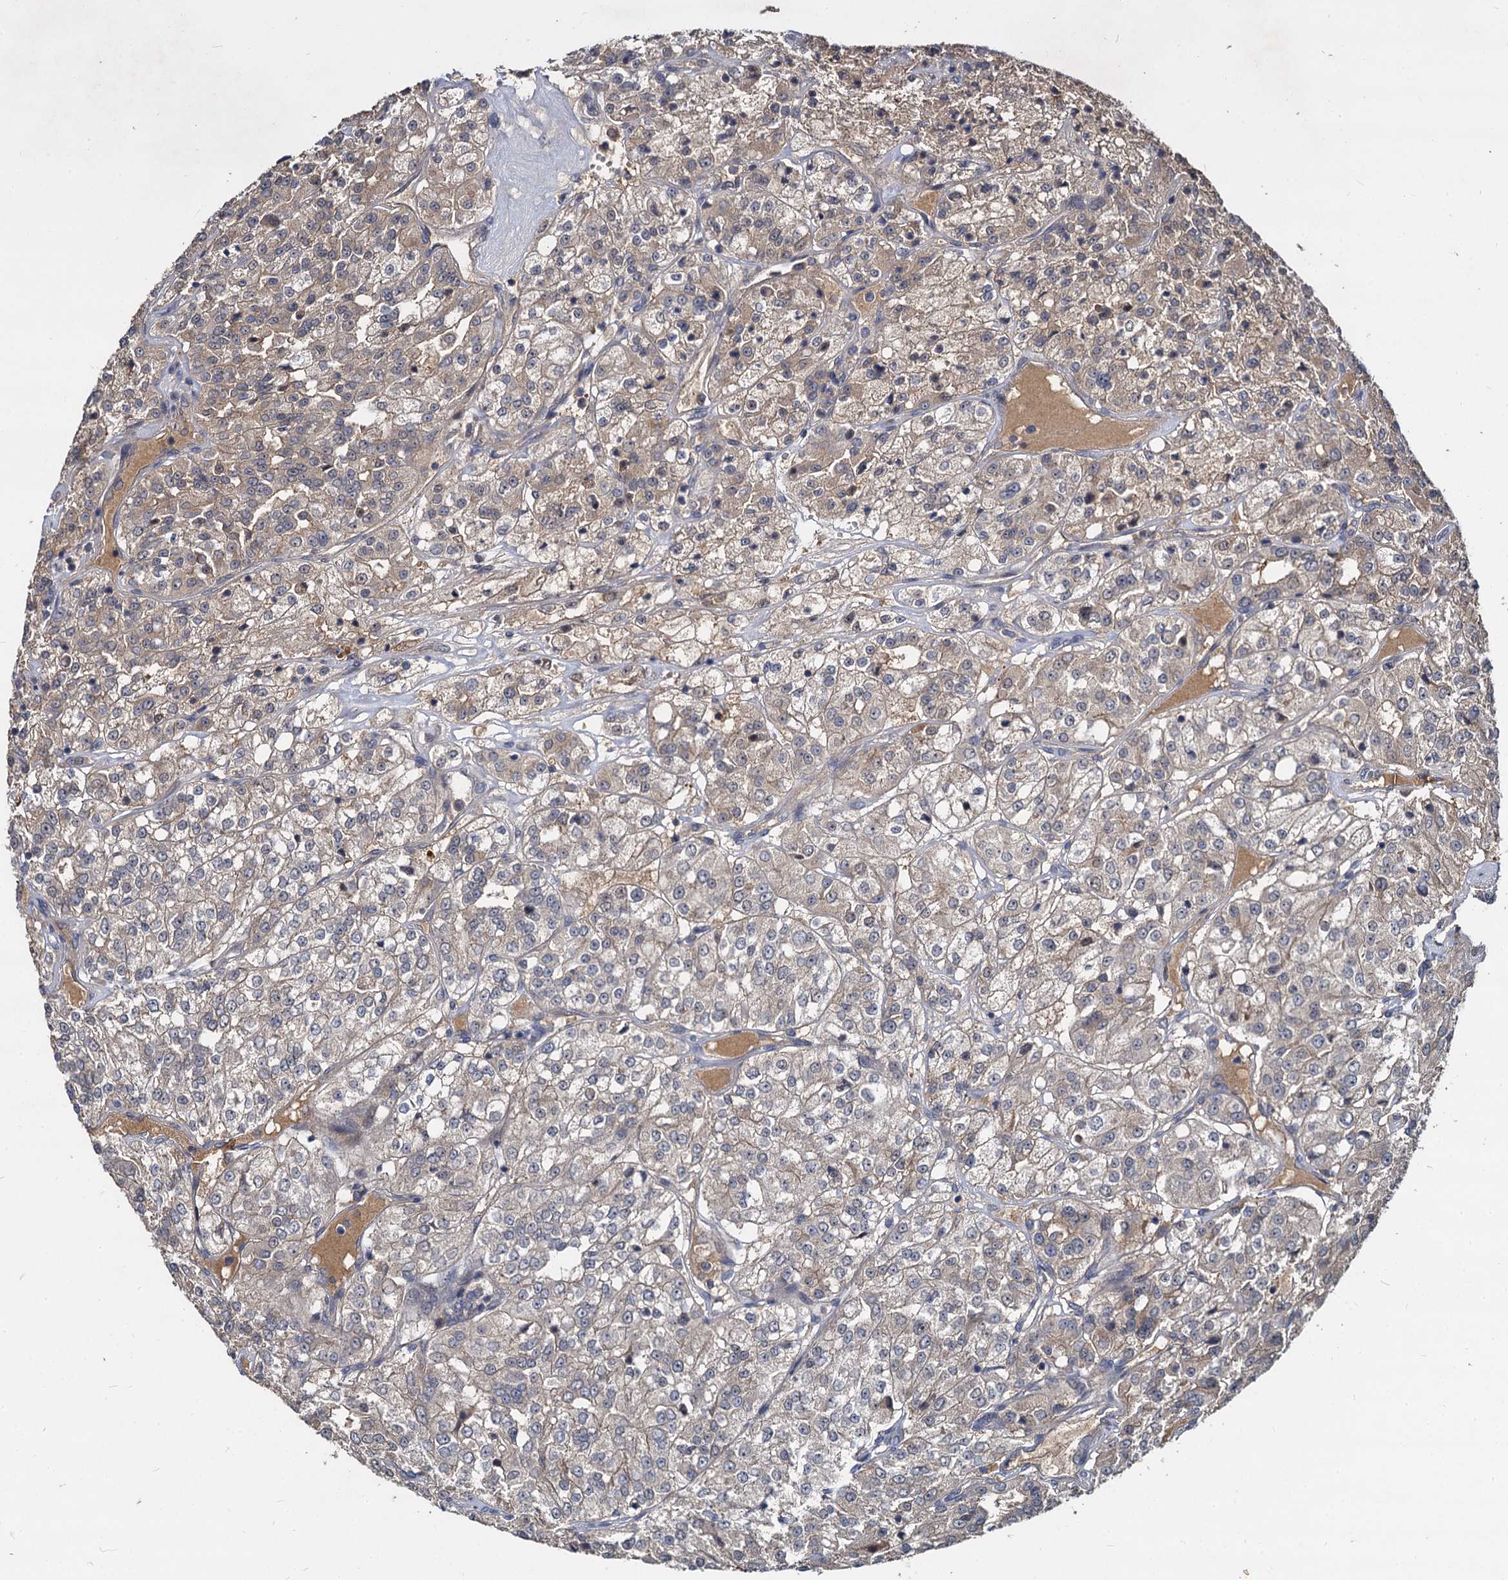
{"staining": {"intensity": "weak", "quantity": "25%-75%", "location": "cytoplasmic/membranous"}, "tissue": "renal cancer", "cell_type": "Tumor cells", "image_type": "cancer", "snomed": [{"axis": "morphology", "description": "Adenocarcinoma, NOS"}, {"axis": "topography", "description": "Kidney"}], "caption": "The immunohistochemical stain highlights weak cytoplasmic/membranous expression in tumor cells of adenocarcinoma (renal) tissue.", "gene": "CCDC184", "patient": {"sex": "female", "age": 63}}